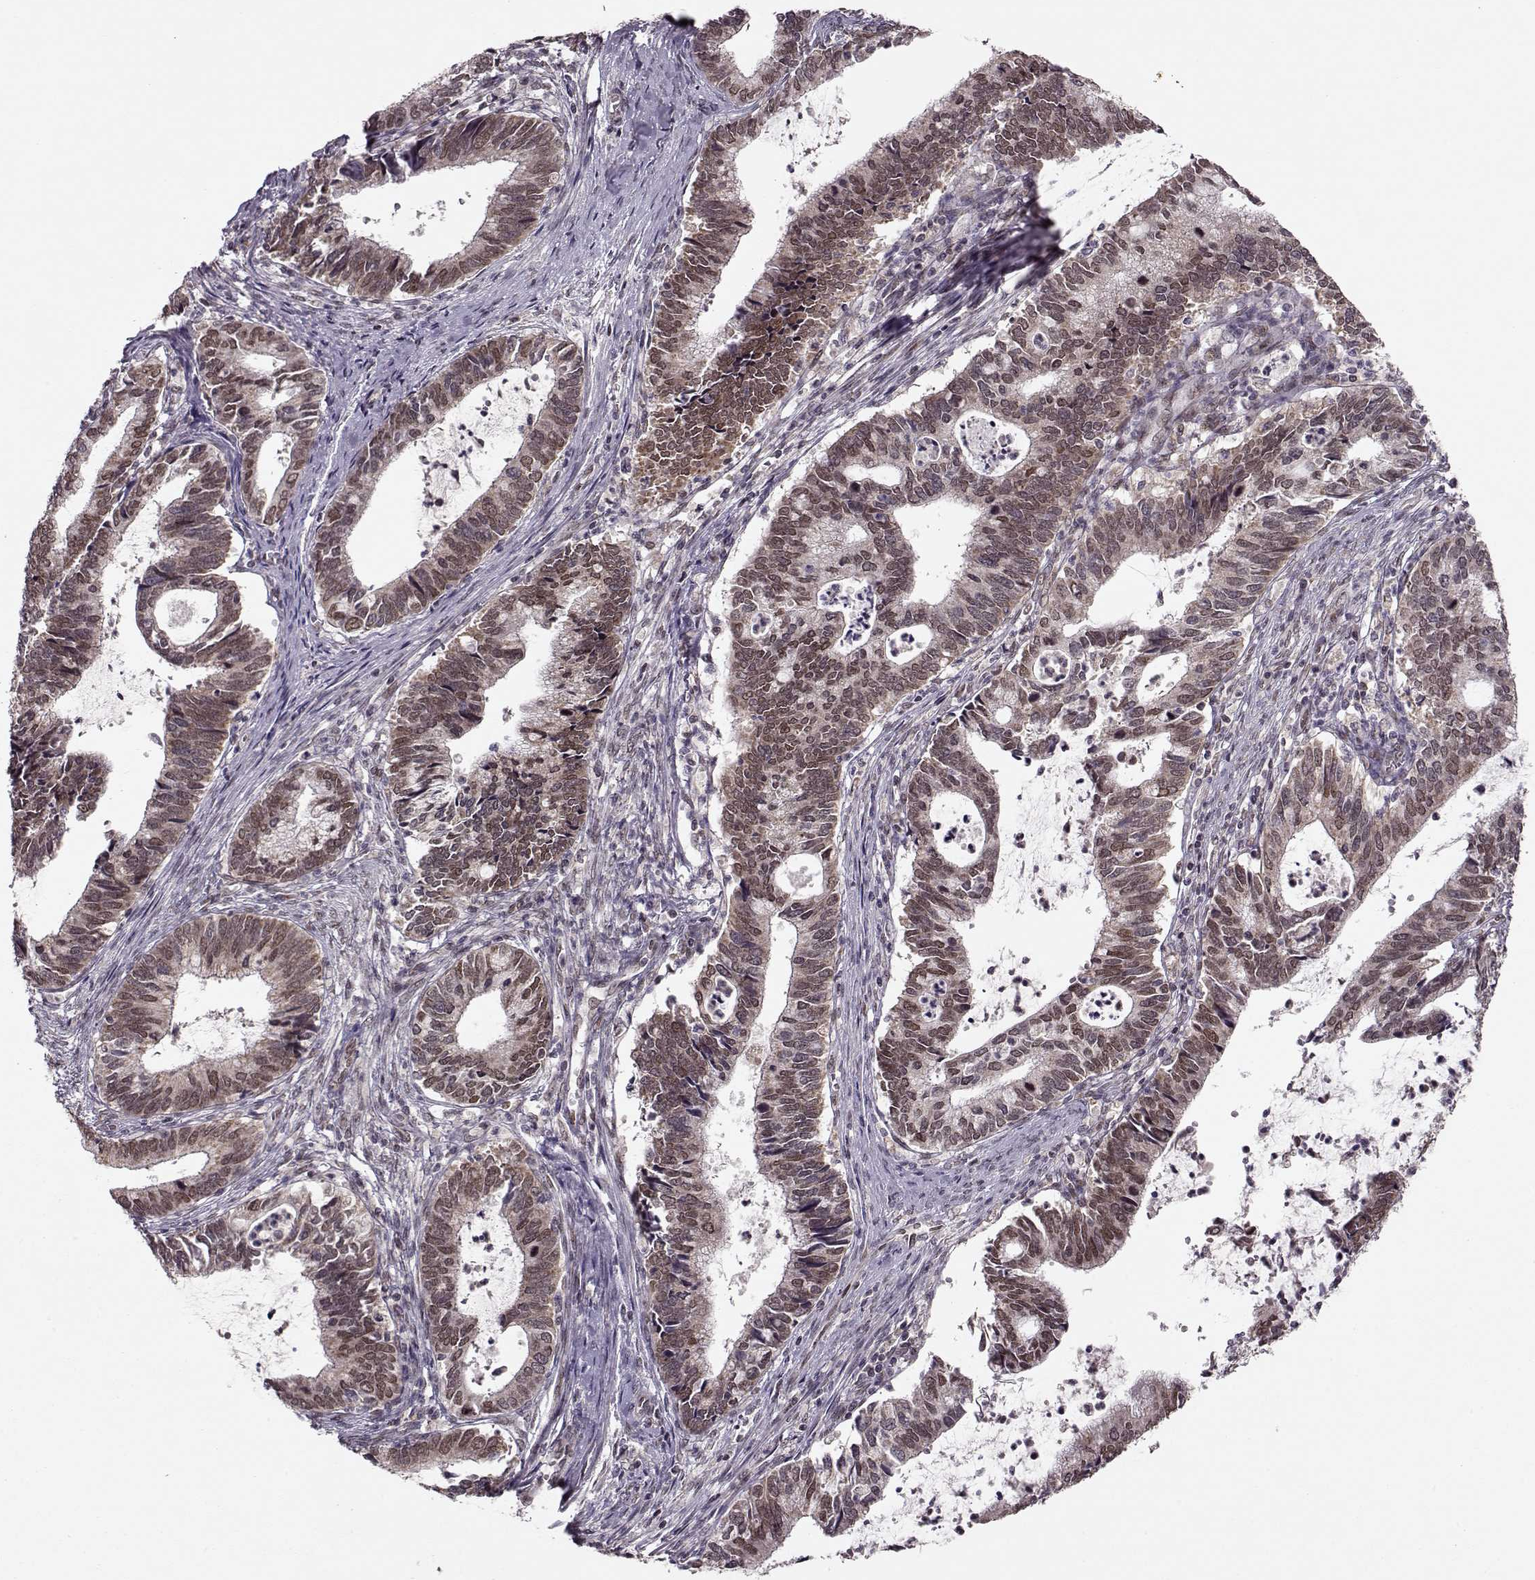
{"staining": {"intensity": "weak", "quantity": "25%-75%", "location": "nuclear"}, "tissue": "cervical cancer", "cell_type": "Tumor cells", "image_type": "cancer", "snomed": [{"axis": "morphology", "description": "Adenocarcinoma, NOS"}, {"axis": "topography", "description": "Cervix"}], "caption": "This is an image of immunohistochemistry (IHC) staining of adenocarcinoma (cervical), which shows weak positivity in the nuclear of tumor cells.", "gene": "RAI1", "patient": {"sex": "female", "age": 42}}